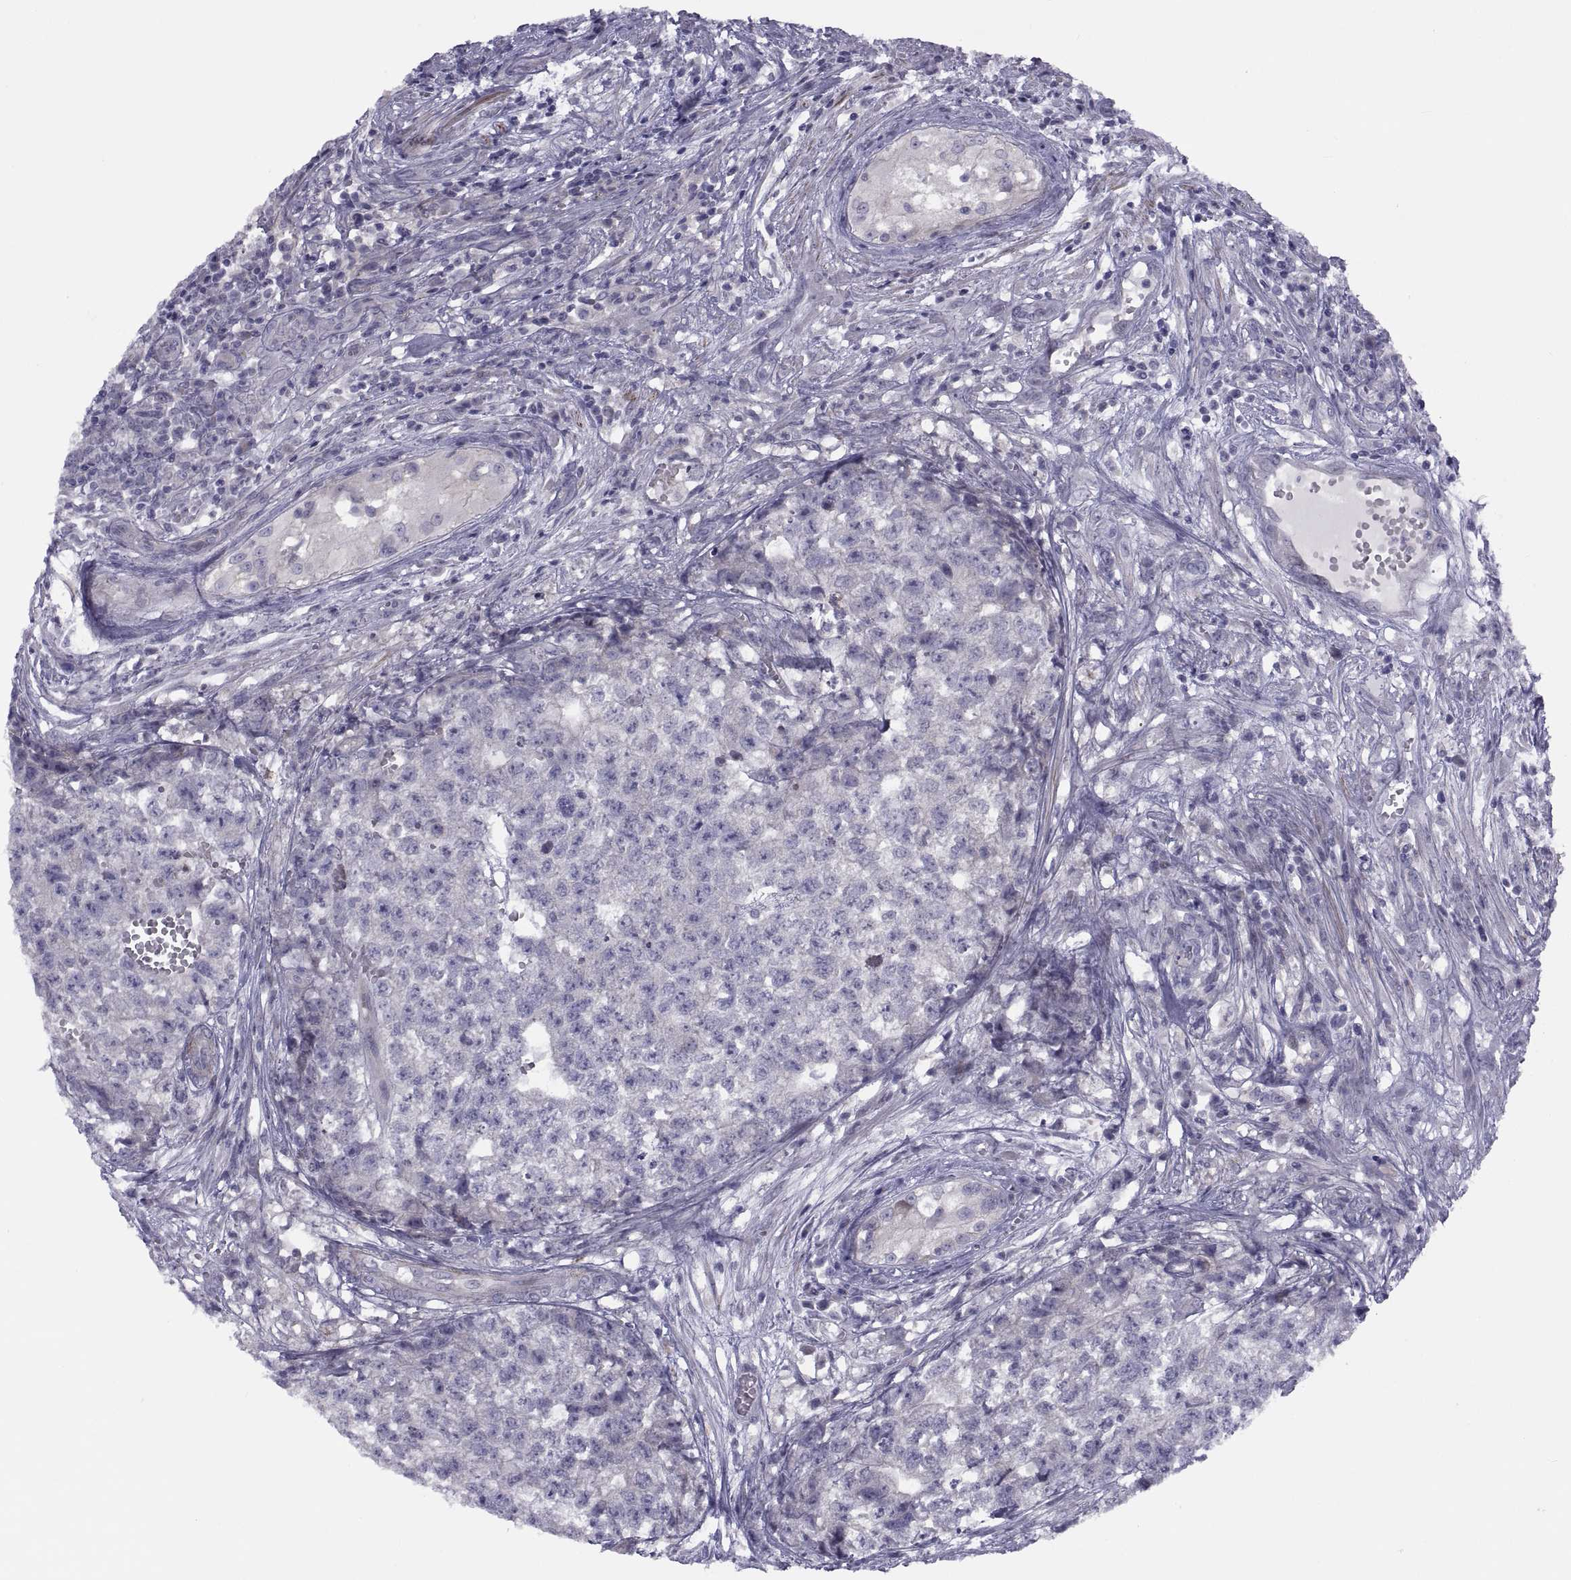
{"staining": {"intensity": "negative", "quantity": "none", "location": "none"}, "tissue": "testis cancer", "cell_type": "Tumor cells", "image_type": "cancer", "snomed": [{"axis": "morphology", "description": "Seminoma, NOS"}, {"axis": "morphology", "description": "Carcinoma, Embryonal, NOS"}, {"axis": "topography", "description": "Testis"}], "caption": "An image of testis cancer stained for a protein demonstrates no brown staining in tumor cells.", "gene": "TMEM158", "patient": {"sex": "male", "age": 22}}